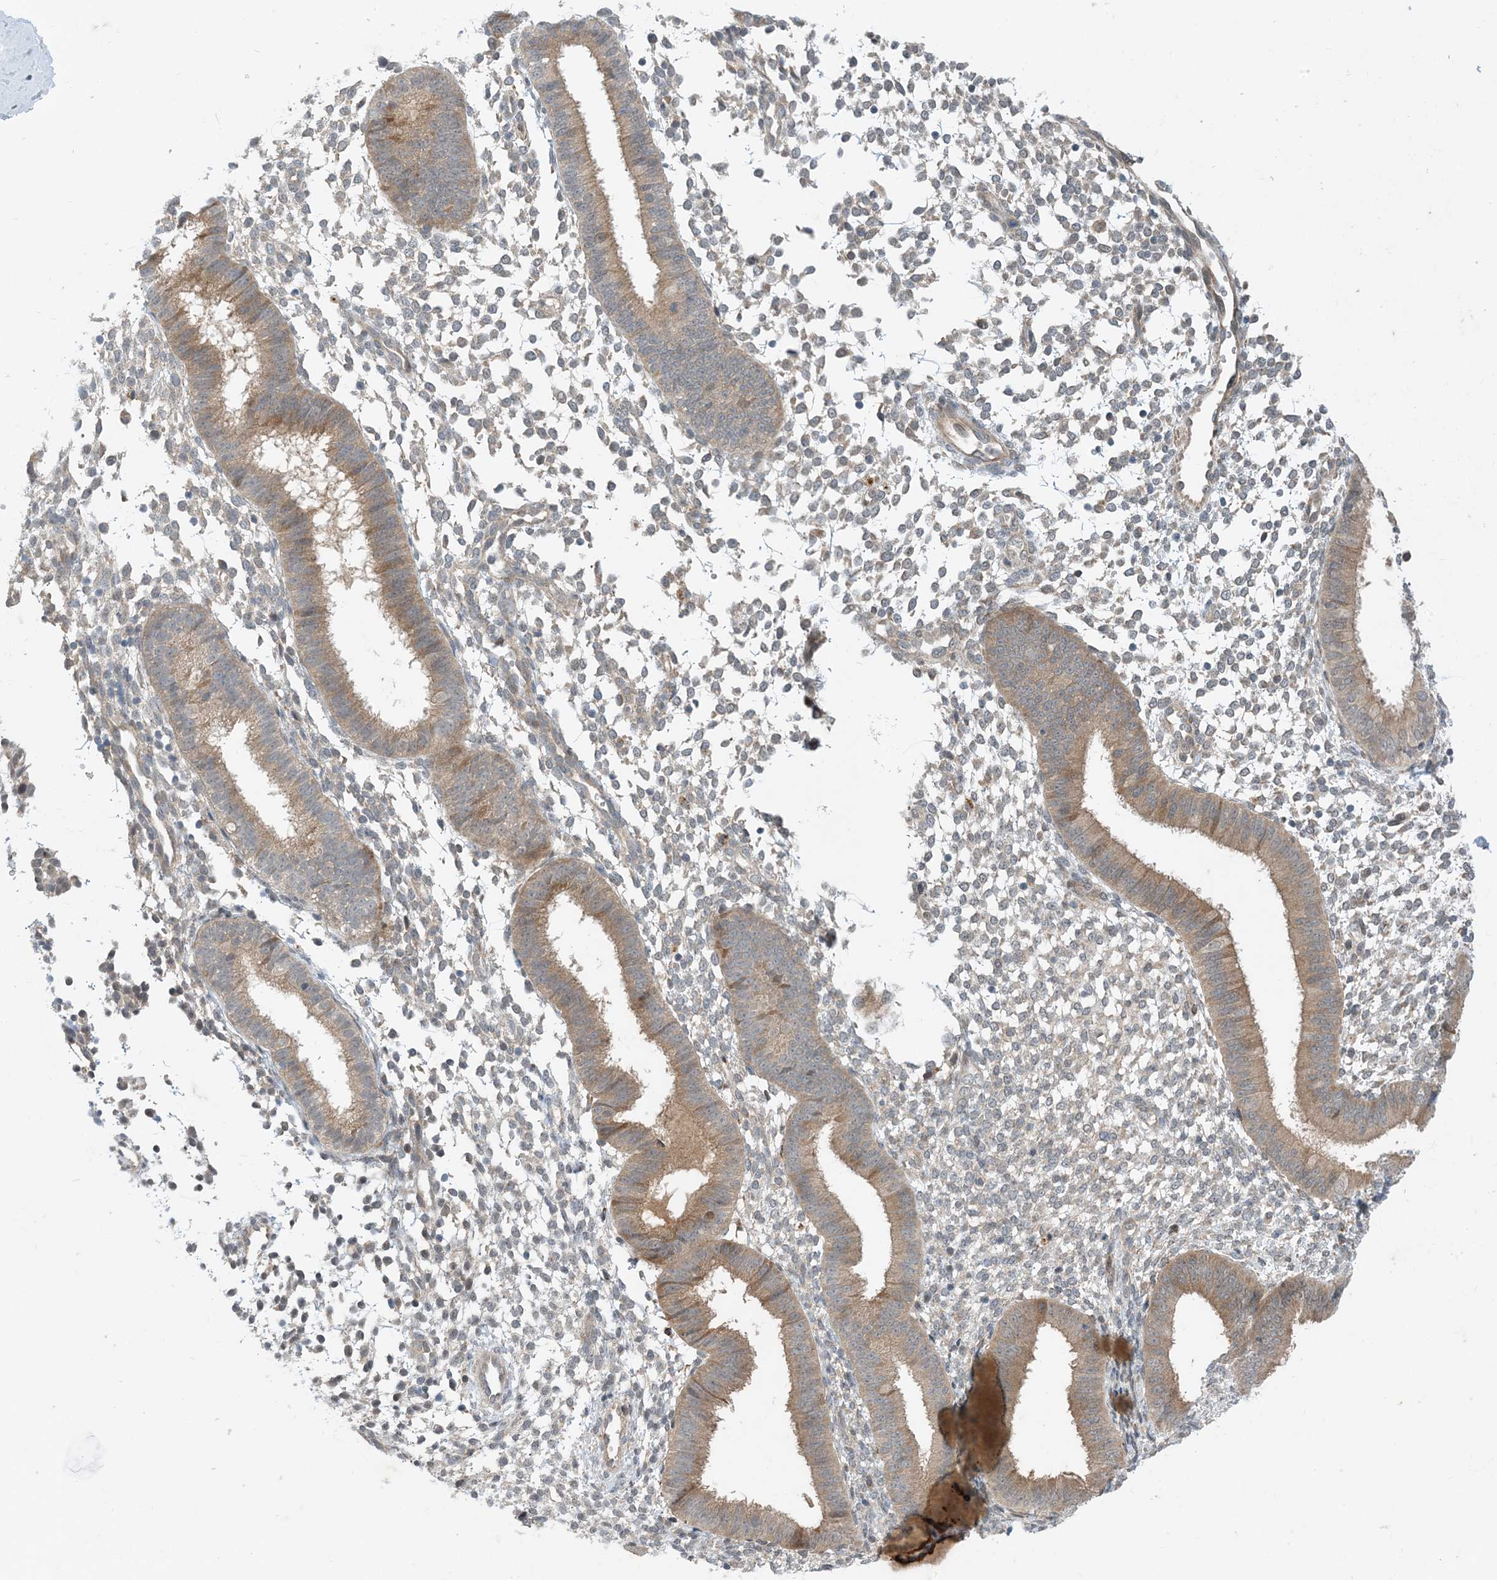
{"staining": {"intensity": "weak", "quantity": "25%-75%", "location": "cytoplasmic/membranous"}, "tissue": "endometrium", "cell_type": "Cells in endometrial stroma", "image_type": "normal", "snomed": [{"axis": "morphology", "description": "Normal tissue, NOS"}, {"axis": "topography", "description": "Uterus"}, {"axis": "topography", "description": "Endometrium"}], "caption": "An immunohistochemistry (IHC) photomicrograph of normal tissue is shown. Protein staining in brown labels weak cytoplasmic/membranous positivity in endometrium within cells in endometrial stroma.", "gene": "PHOSPHO2", "patient": {"sex": "female", "age": 48}}